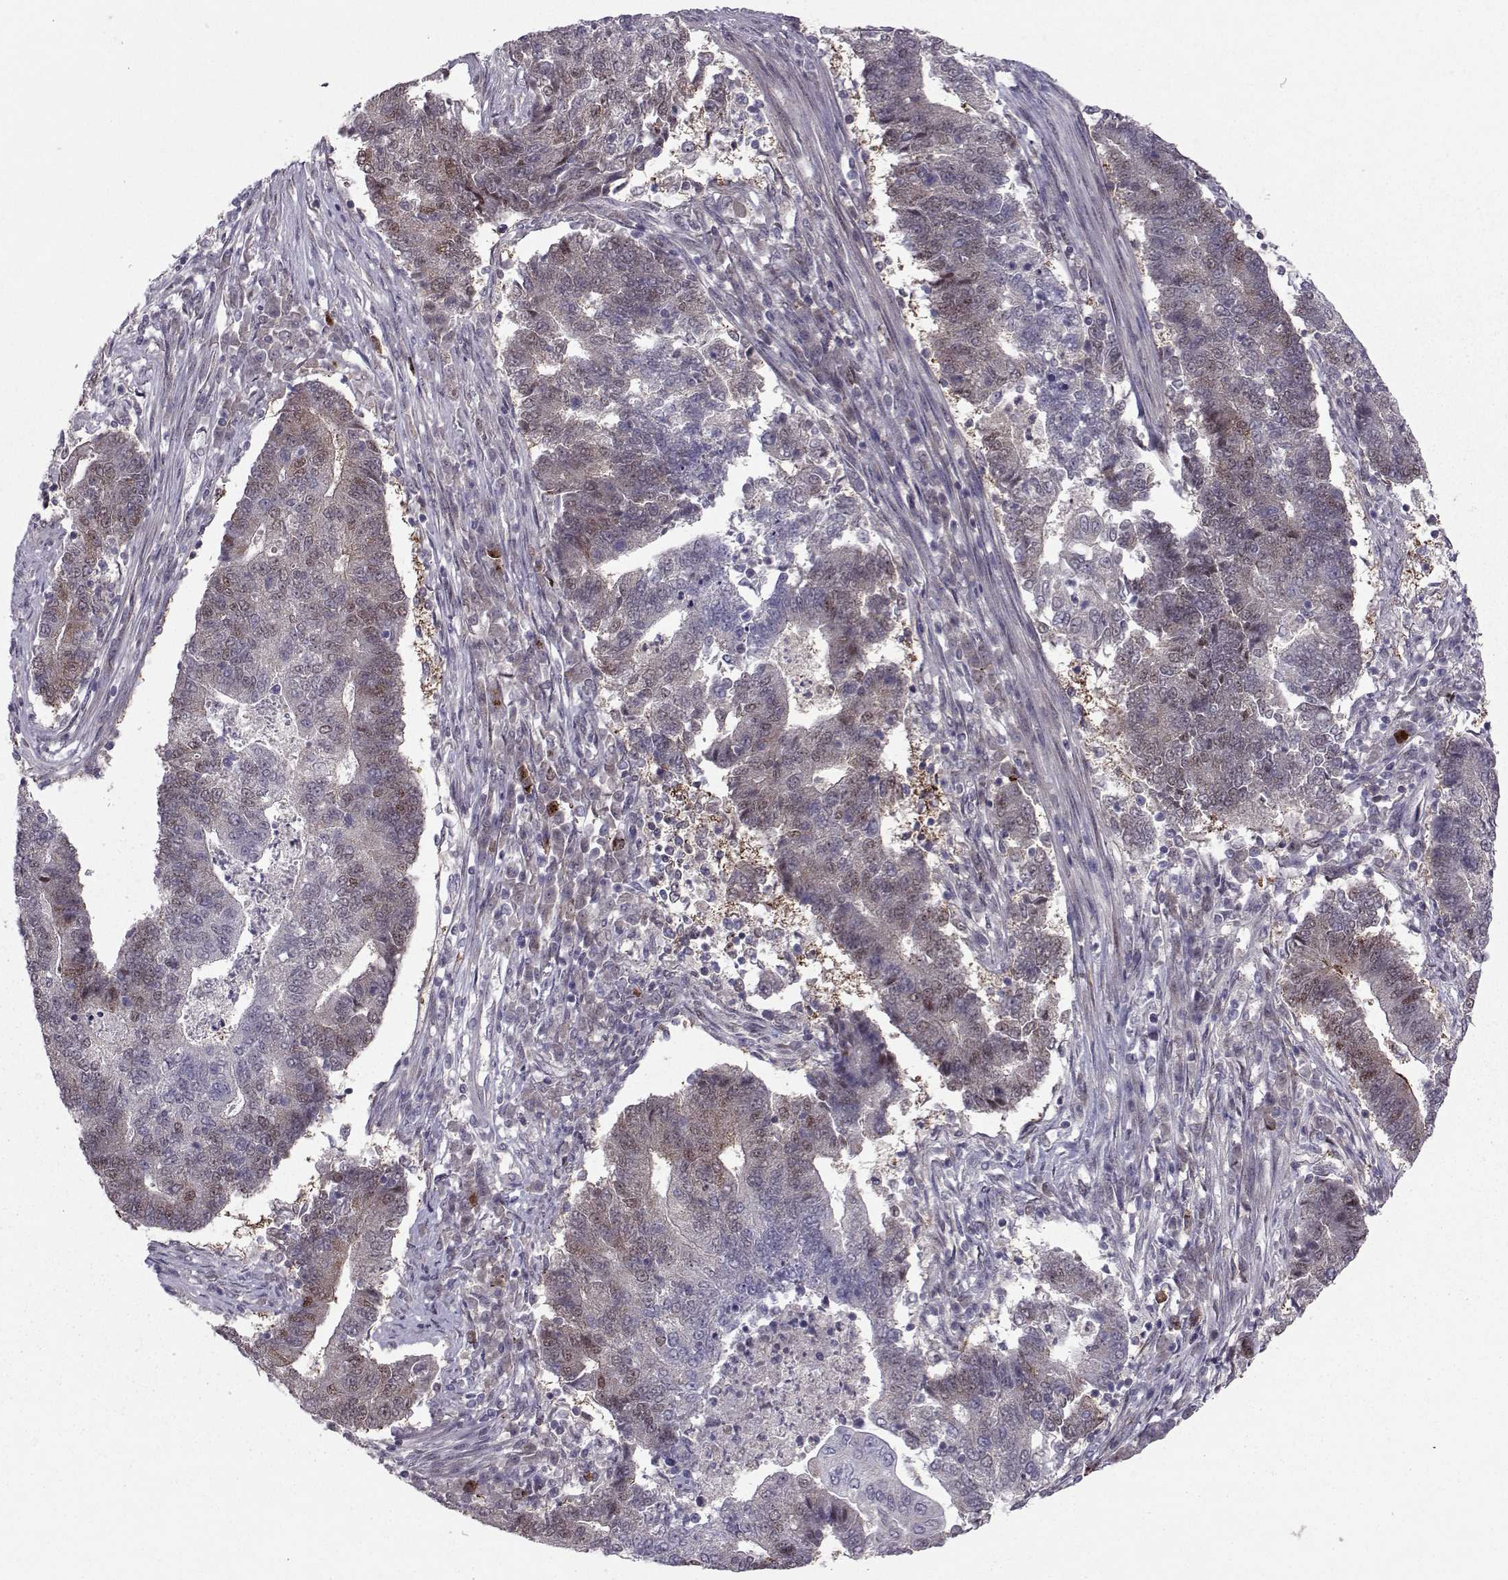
{"staining": {"intensity": "moderate", "quantity": "<25%", "location": "nuclear"}, "tissue": "endometrial cancer", "cell_type": "Tumor cells", "image_type": "cancer", "snomed": [{"axis": "morphology", "description": "Adenocarcinoma, NOS"}, {"axis": "topography", "description": "Uterus"}, {"axis": "topography", "description": "Endometrium"}], "caption": "The micrograph shows staining of endometrial cancer (adenocarcinoma), revealing moderate nuclear protein positivity (brown color) within tumor cells.", "gene": "CDK4", "patient": {"sex": "female", "age": 54}}